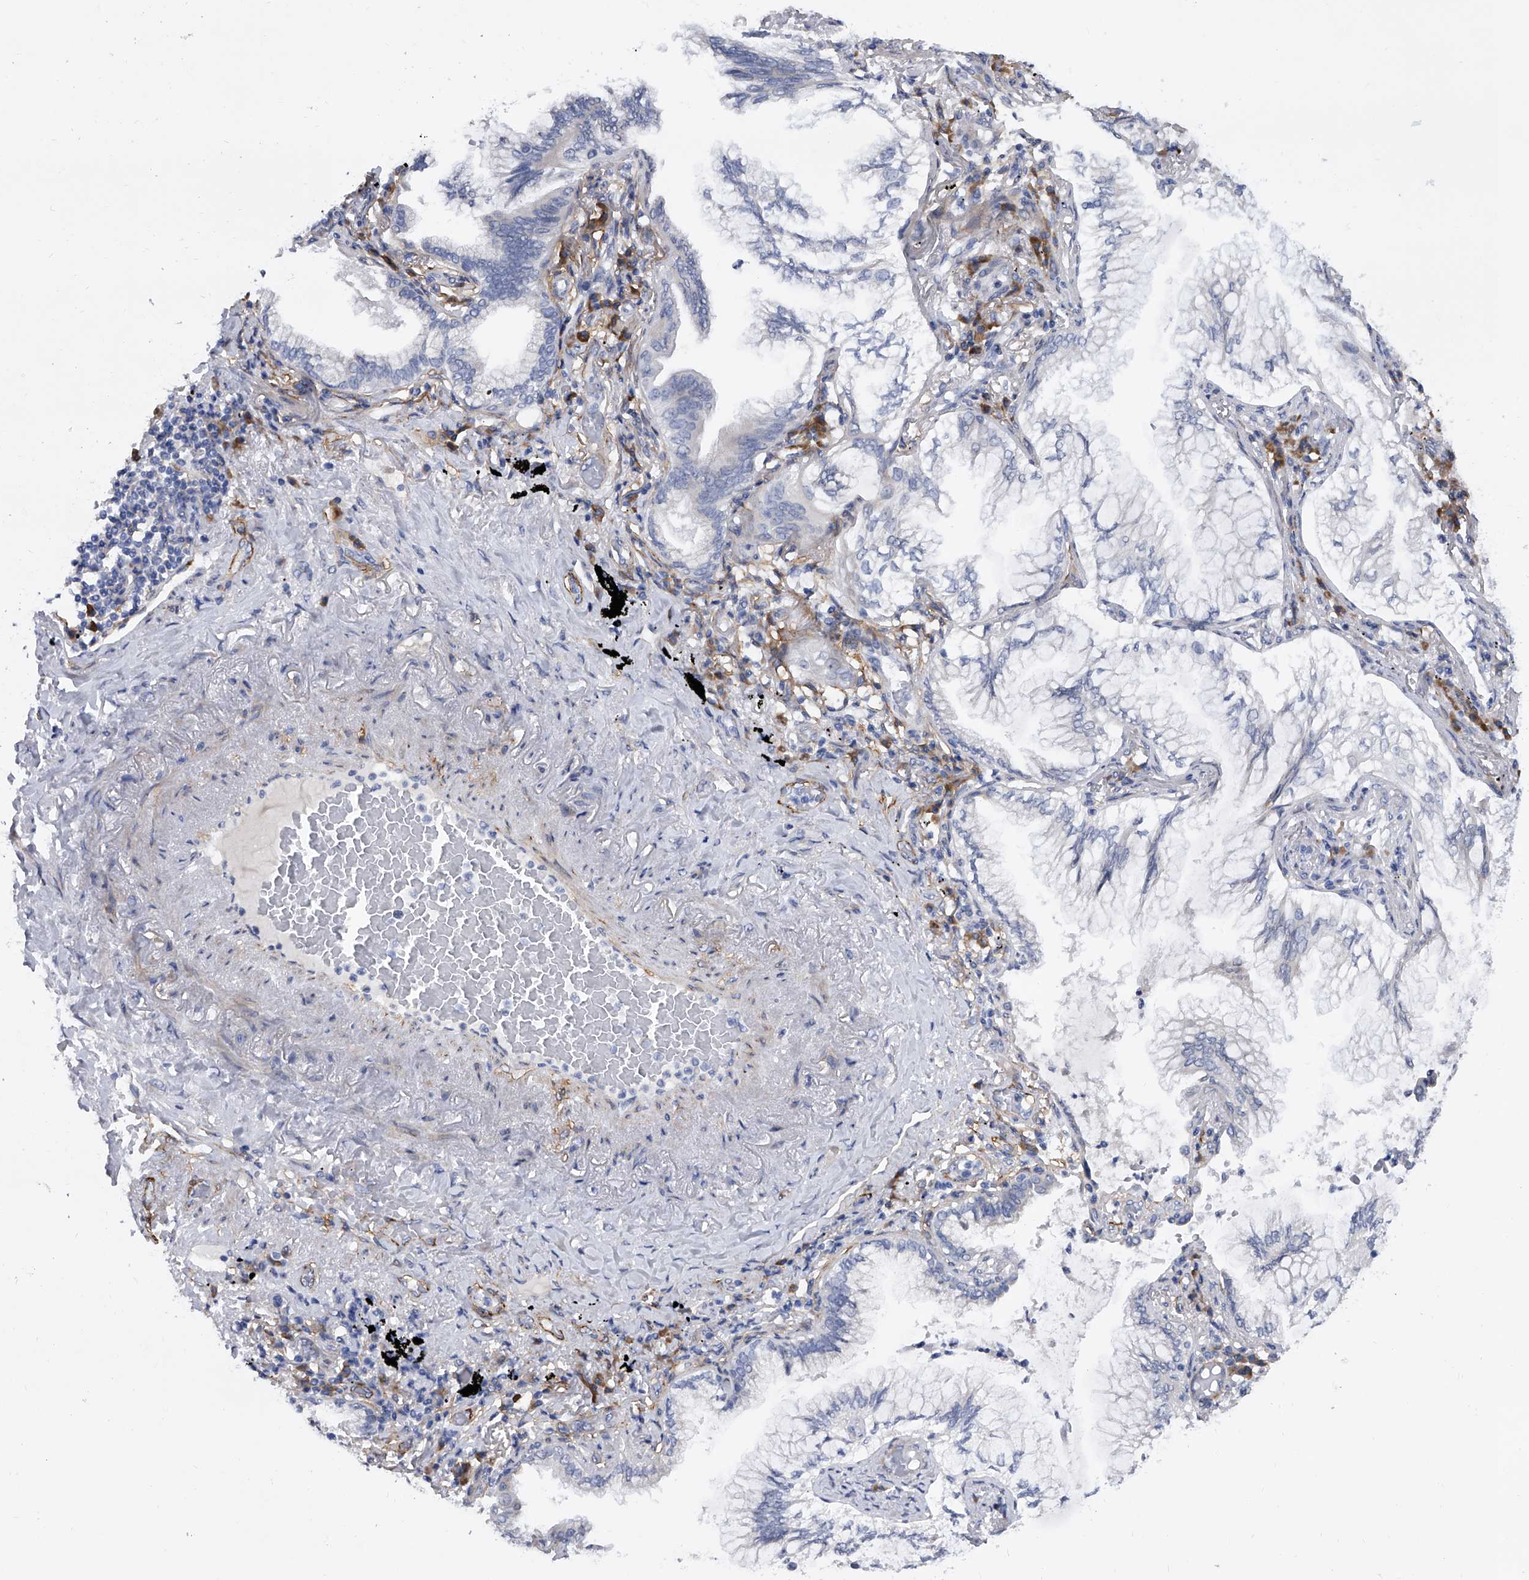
{"staining": {"intensity": "negative", "quantity": "none", "location": "none"}, "tissue": "lung cancer", "cell_type": "Tumor cells", "image_type": "cancer", "snomed": [{"axis": "morphology", "description": "Adenocarcinoma, NOS"}, {"axis": "topography", "description": "Lung"}], "caption": "Tumor cells show no significant expression in adenocarcinoma (lung). Nuclei are stained in blue.", "gene": "ALG14", "patient": {"sex": "female", "age": 70}}